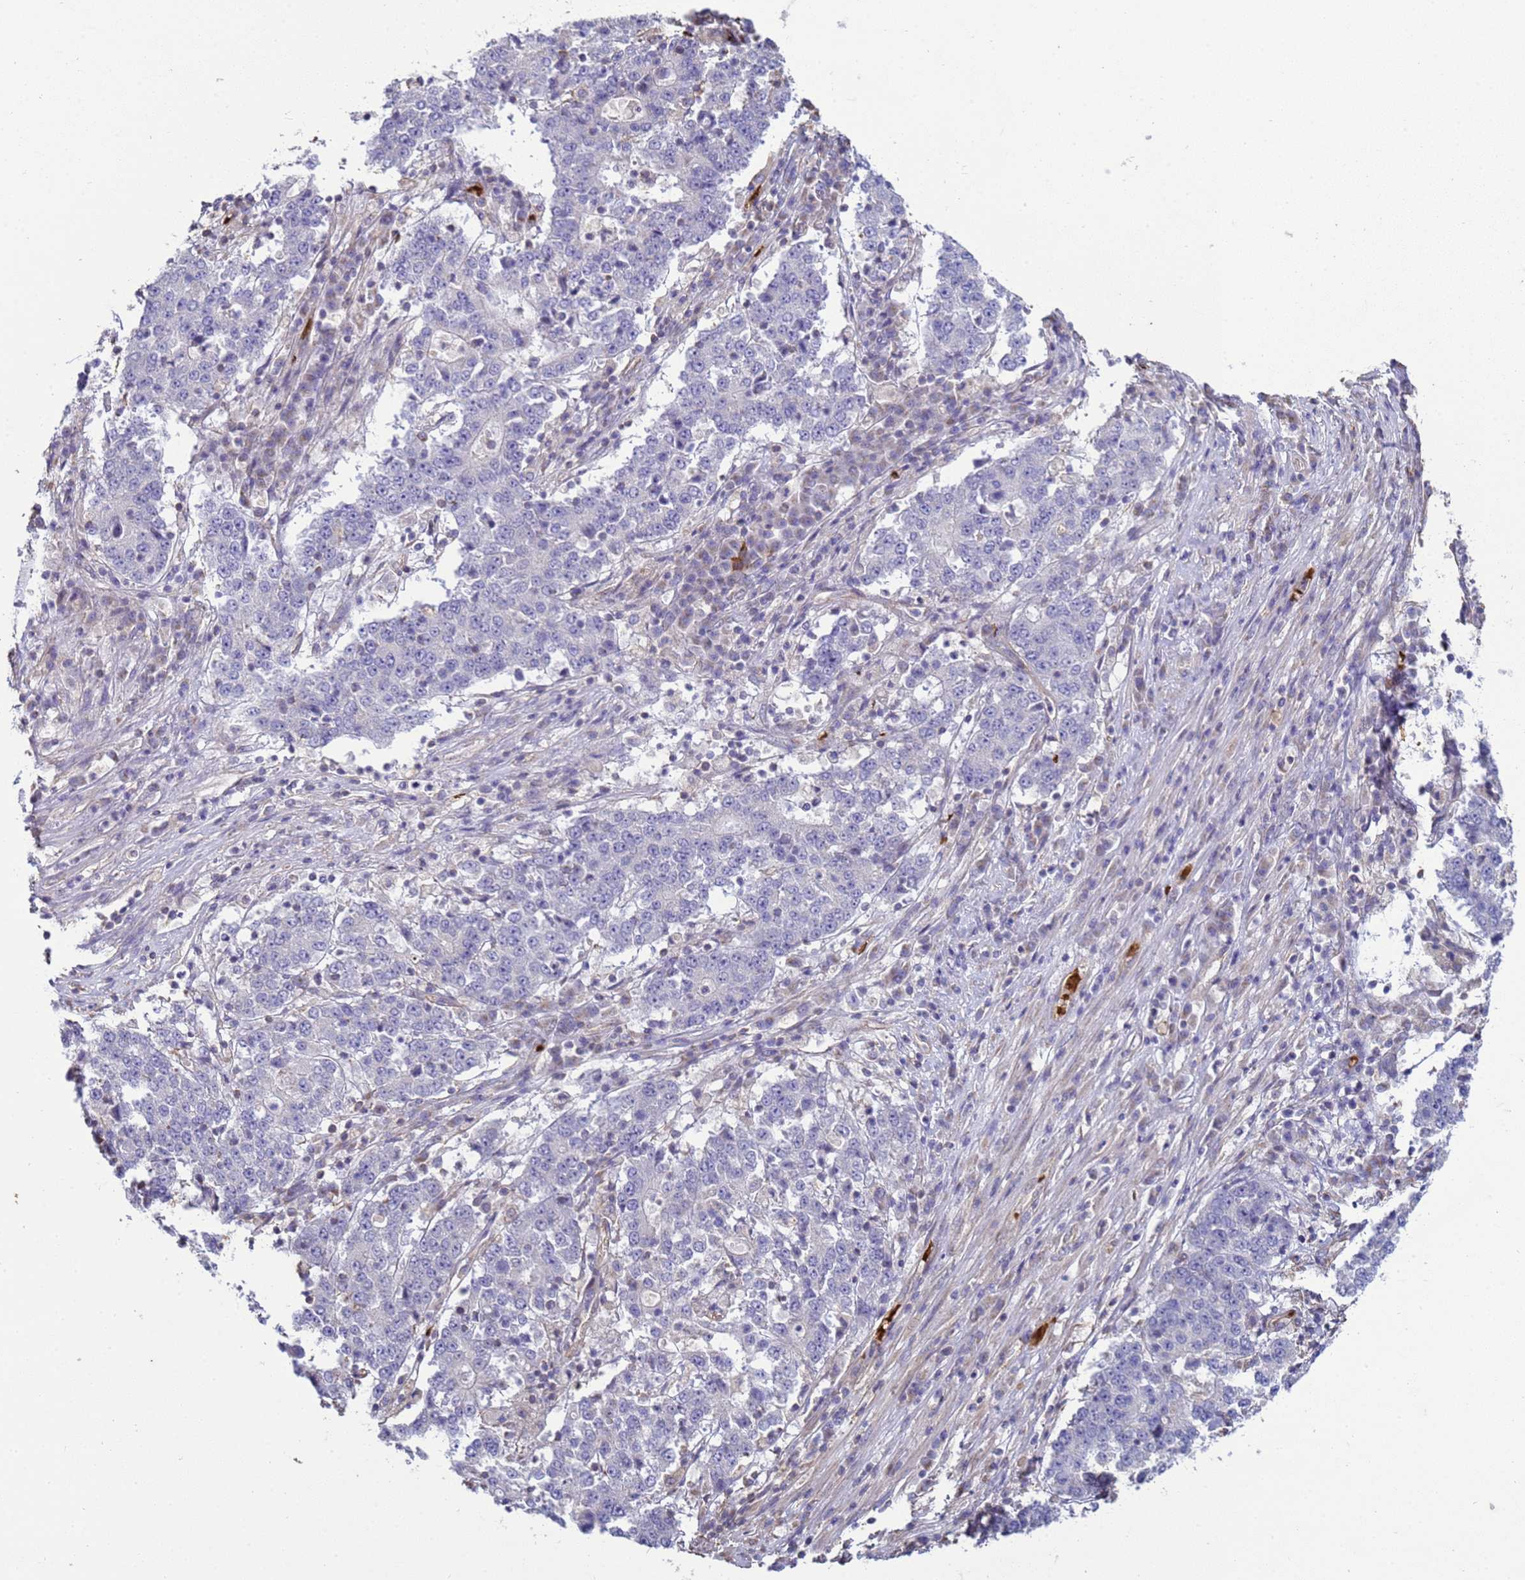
{"staining": {"intensity": "negative", "quantity": "none", "location": "none"}, "tissue": "stomach cancer", "cell_type": "Tumor cells", "image_type": "cancer", "snomed": [{"axis": "morphology", "description": "Adenocarcinoma, NOS"}, {"axis": "topography", "description": "Stomach"}], "caption": "The micrograph exhibits no staining of tumor cells in adenocarcinoma (stomach).", "gene": "SGIP1", "patient": {"sex": "male", "age": 59}}